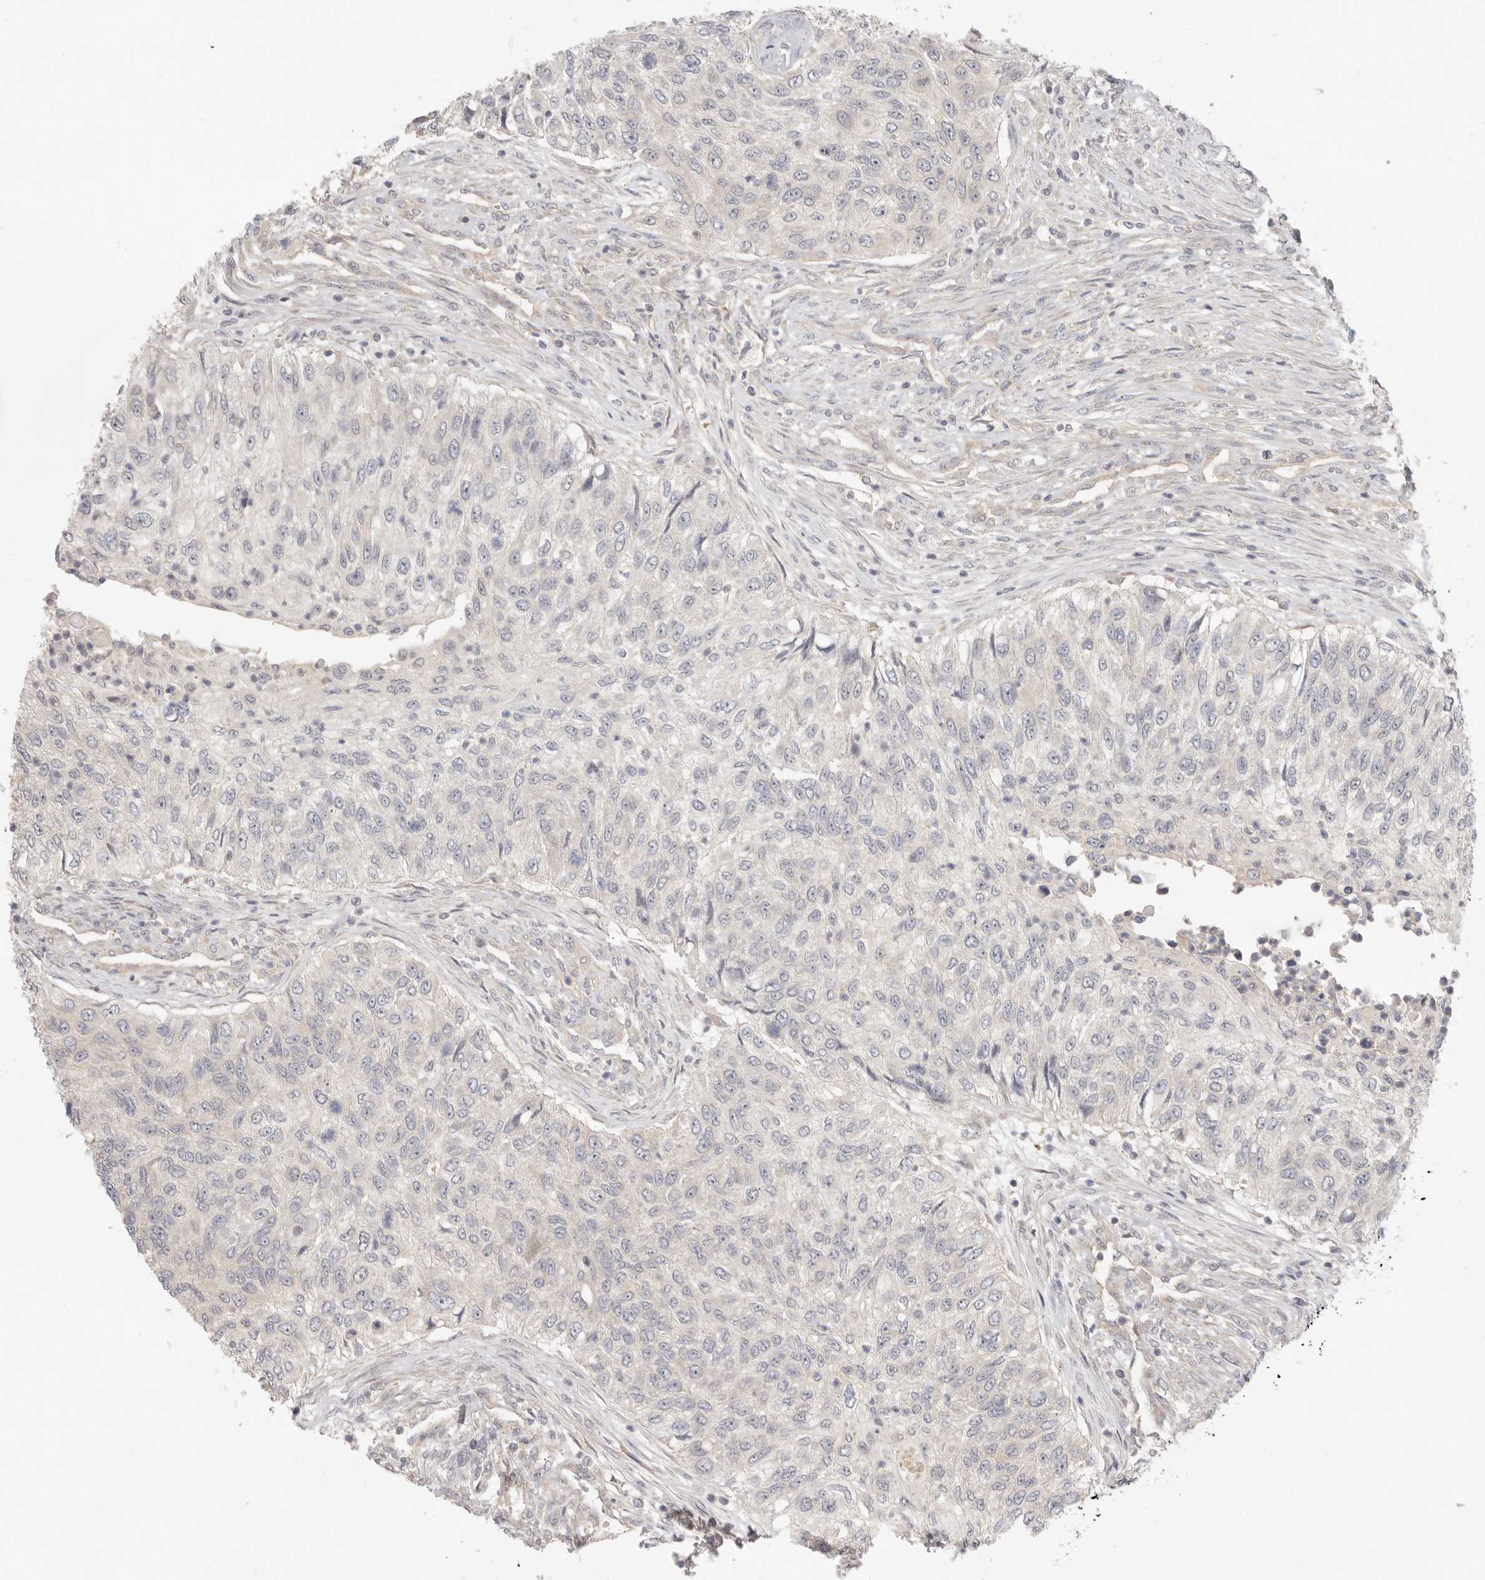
{"staining": {"intensity": "negative", "quantity": "none", "location": "none"}, "tissue": "urothelial cancer", "cell_type": "Tumor cells", "image_type": "cancer", "snomed": [{"axis": "morphology", "description": "Urothelial carcinoma, High grade"}, {"axis": "topography", "description": "Urinary bladder"}], "caption": "The immunohistochemistry (IHC) micrograph has no significant expression in tumor cells of urothelial carcinoma (high-grade) tissue.", "gene": "AHDC1", "patient": {"sex": "female", "age": 60}}